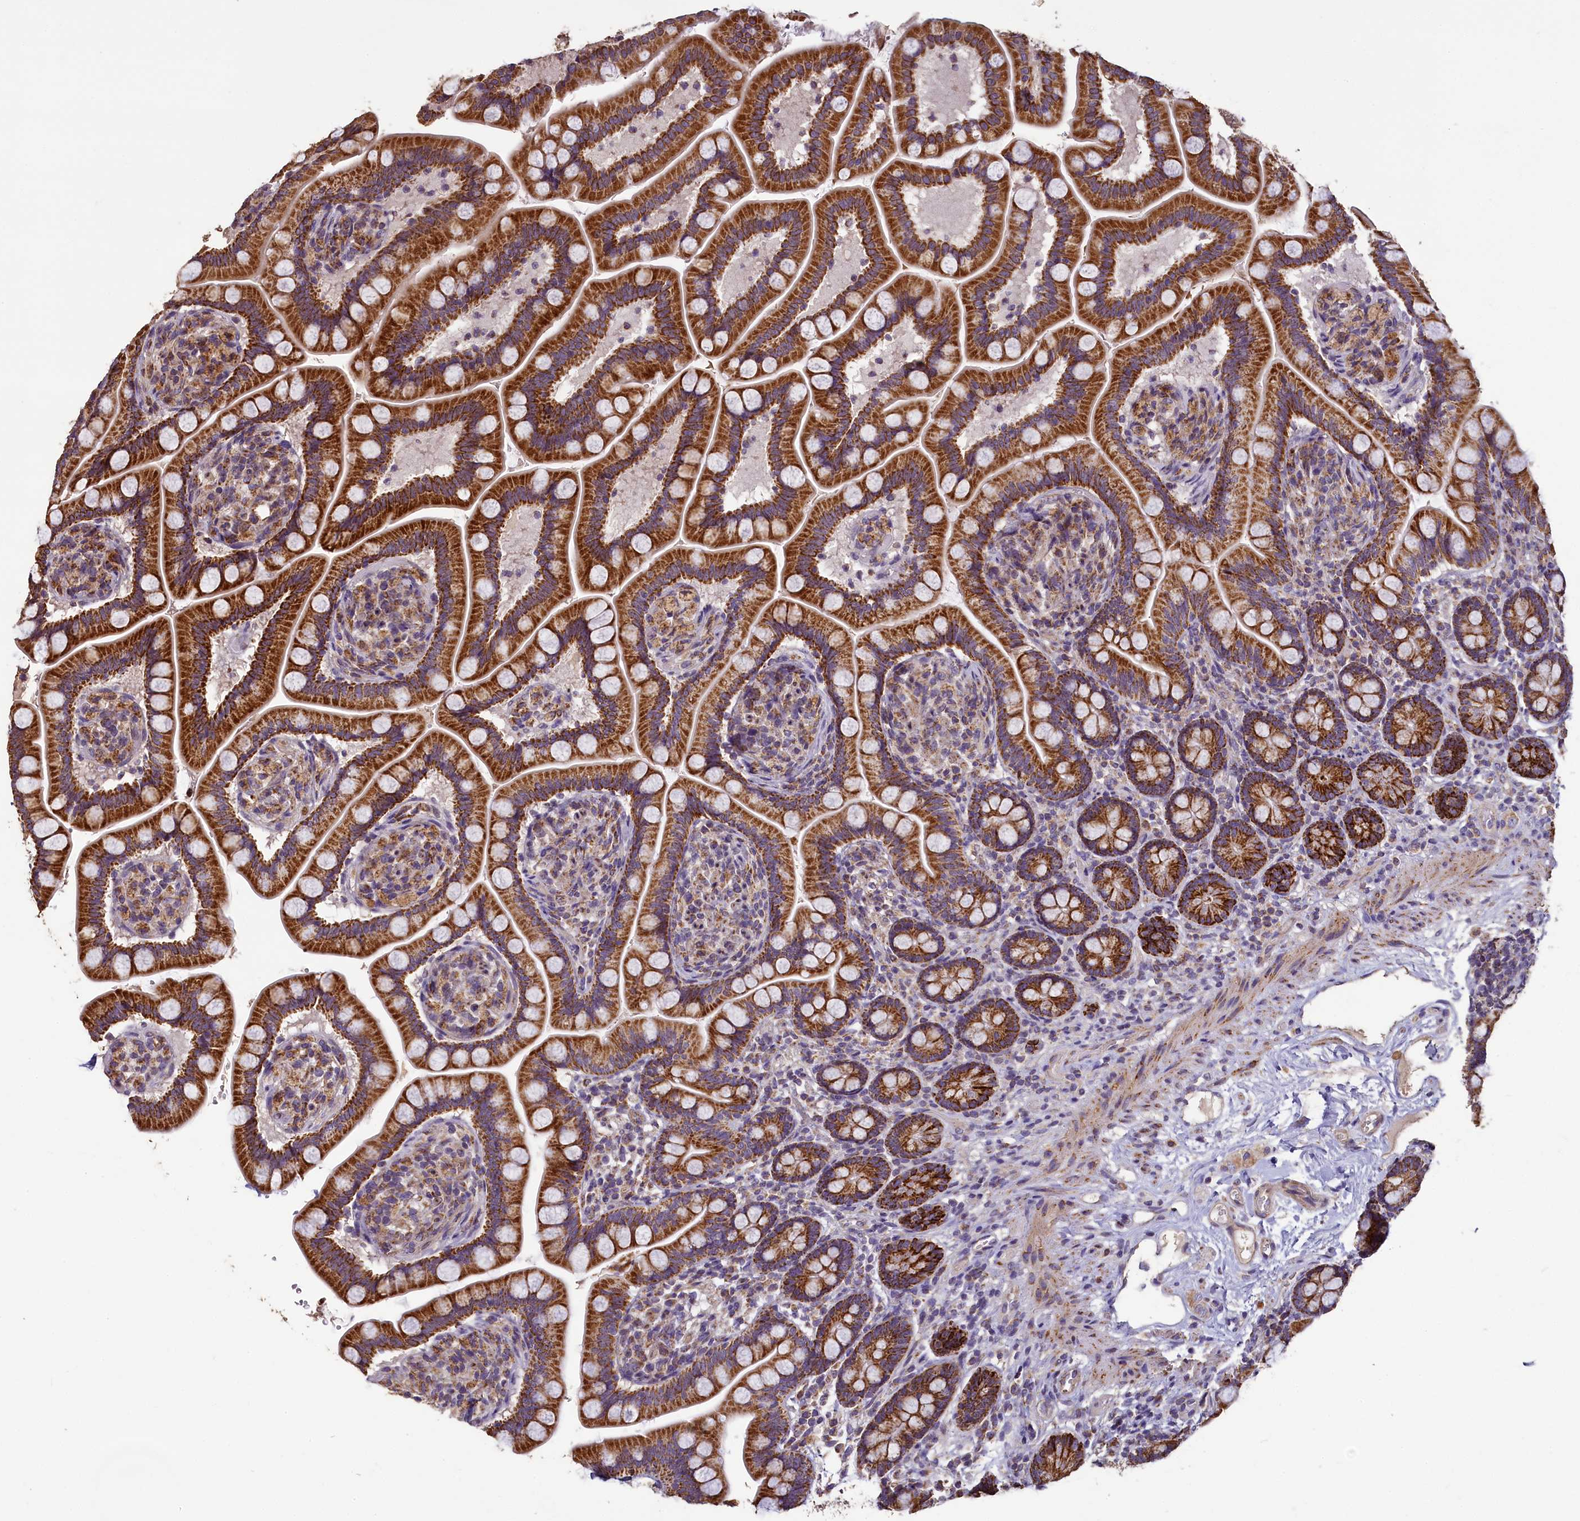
{"staining": {"intensity": "strong", "quantity": ">75%", "location": "cytoplasmic/membranous"}, "tissue": "small intestine", "cell_type": "Glandular cells", "image_type": "normal", "snomed": [{"axis": "morphology", "description": "Normal tissue, NOS"}, {"axis": "topography", "description": "Small intestine"}], "caption": "An IHC micrograph of benign tissue is shown. Protein staining in brown labels strong cytoplasmic/membranous positivity in small intestine within glandular cells.", "gene": "COQ9", "patient": {"sex": "female", "age": 64}}